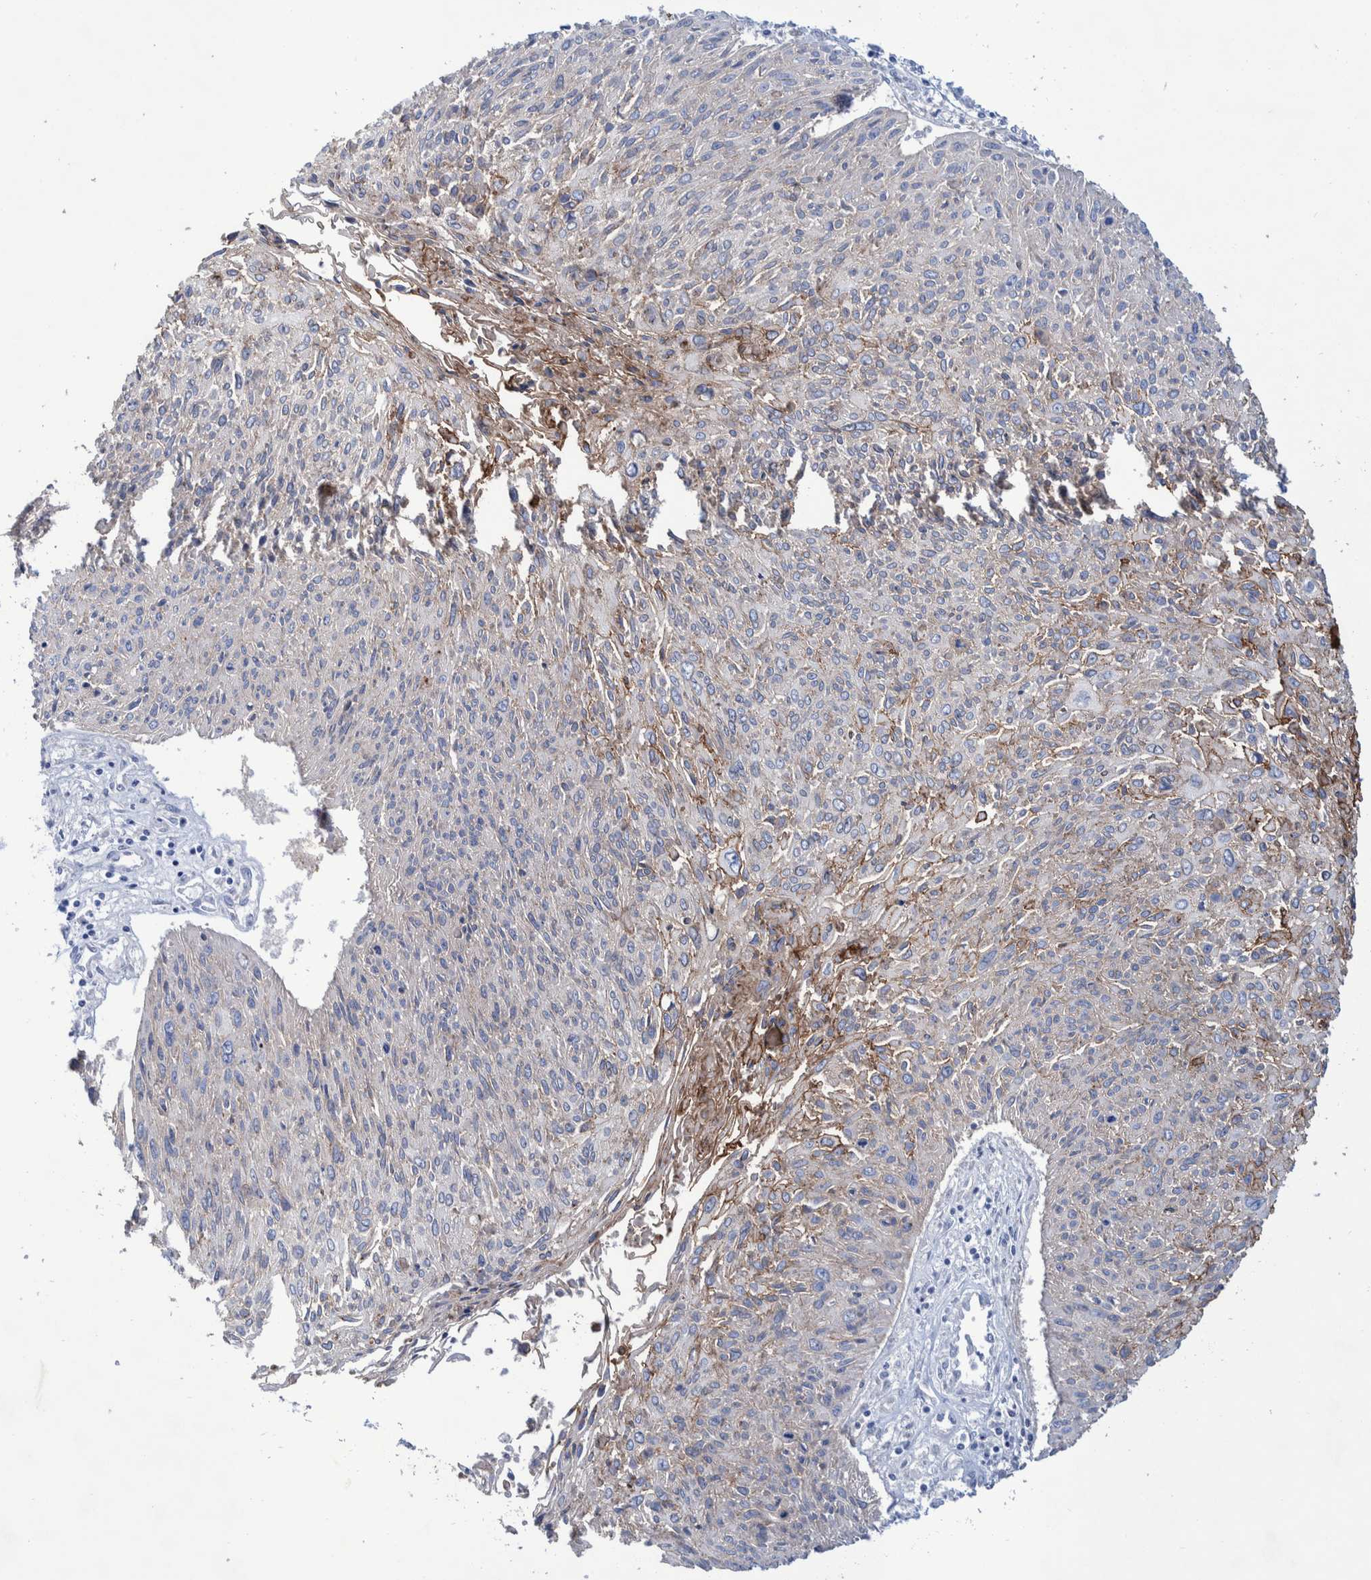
{"staining": {"intensity": "negative", "quantity": "none", "location": "none"}, "tissue": "cervical cancer", "cell_type": "Tumor cells", "image_type": "cancer", "snomed": [{"axis": "morphology", "description": "Squamous cell carcinoma, NOS"}, {"axis": "topography", "description": "Cervix"}], "caption": "Immunohistochemistry micrograph of neoplastic tissue: squamous cell carcinoma (cervical) stained with DAB shows no significant protein expression in tumor cells.", "gene": "PERP", "patient": {"sex": "female", "age": 51}}